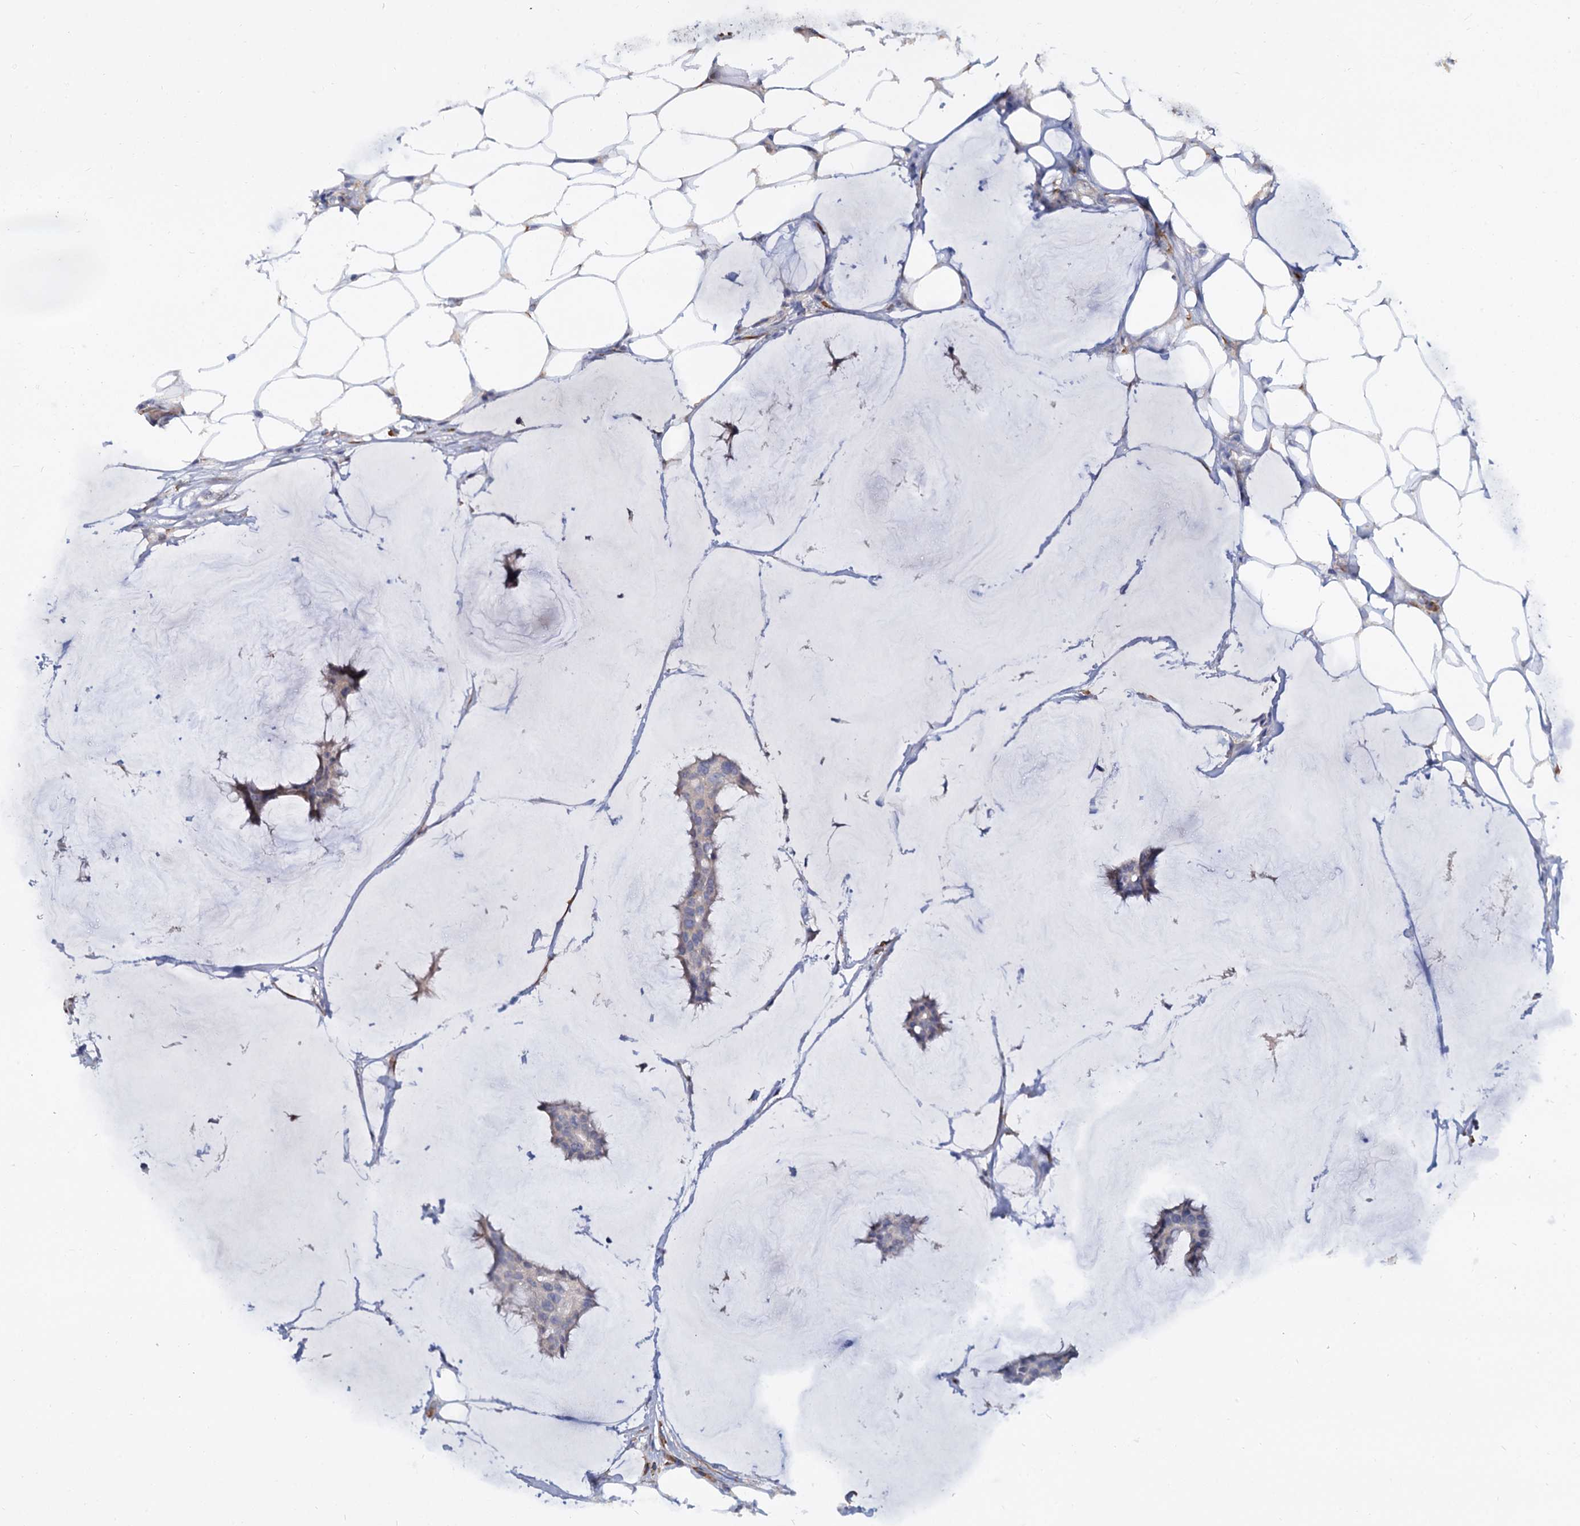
{"staining": {"intensity": "negative", "quantity": "none", "location": "none"}, "tissue": "breast cancer", "cell_type": "Tumor cells", "image_type": "cancer", "snomed": [{"axis": "morphology", "description": "Duct carcinoma"}, {"axis": "topography", "description": "Breast"}], "caption": "Histopathology image shows no significant protein staining in tumor cells of breast infiltrating ductal carcinoma.", "gene": "LRRC51", "patient": {"sex": "female", "age": 93}}